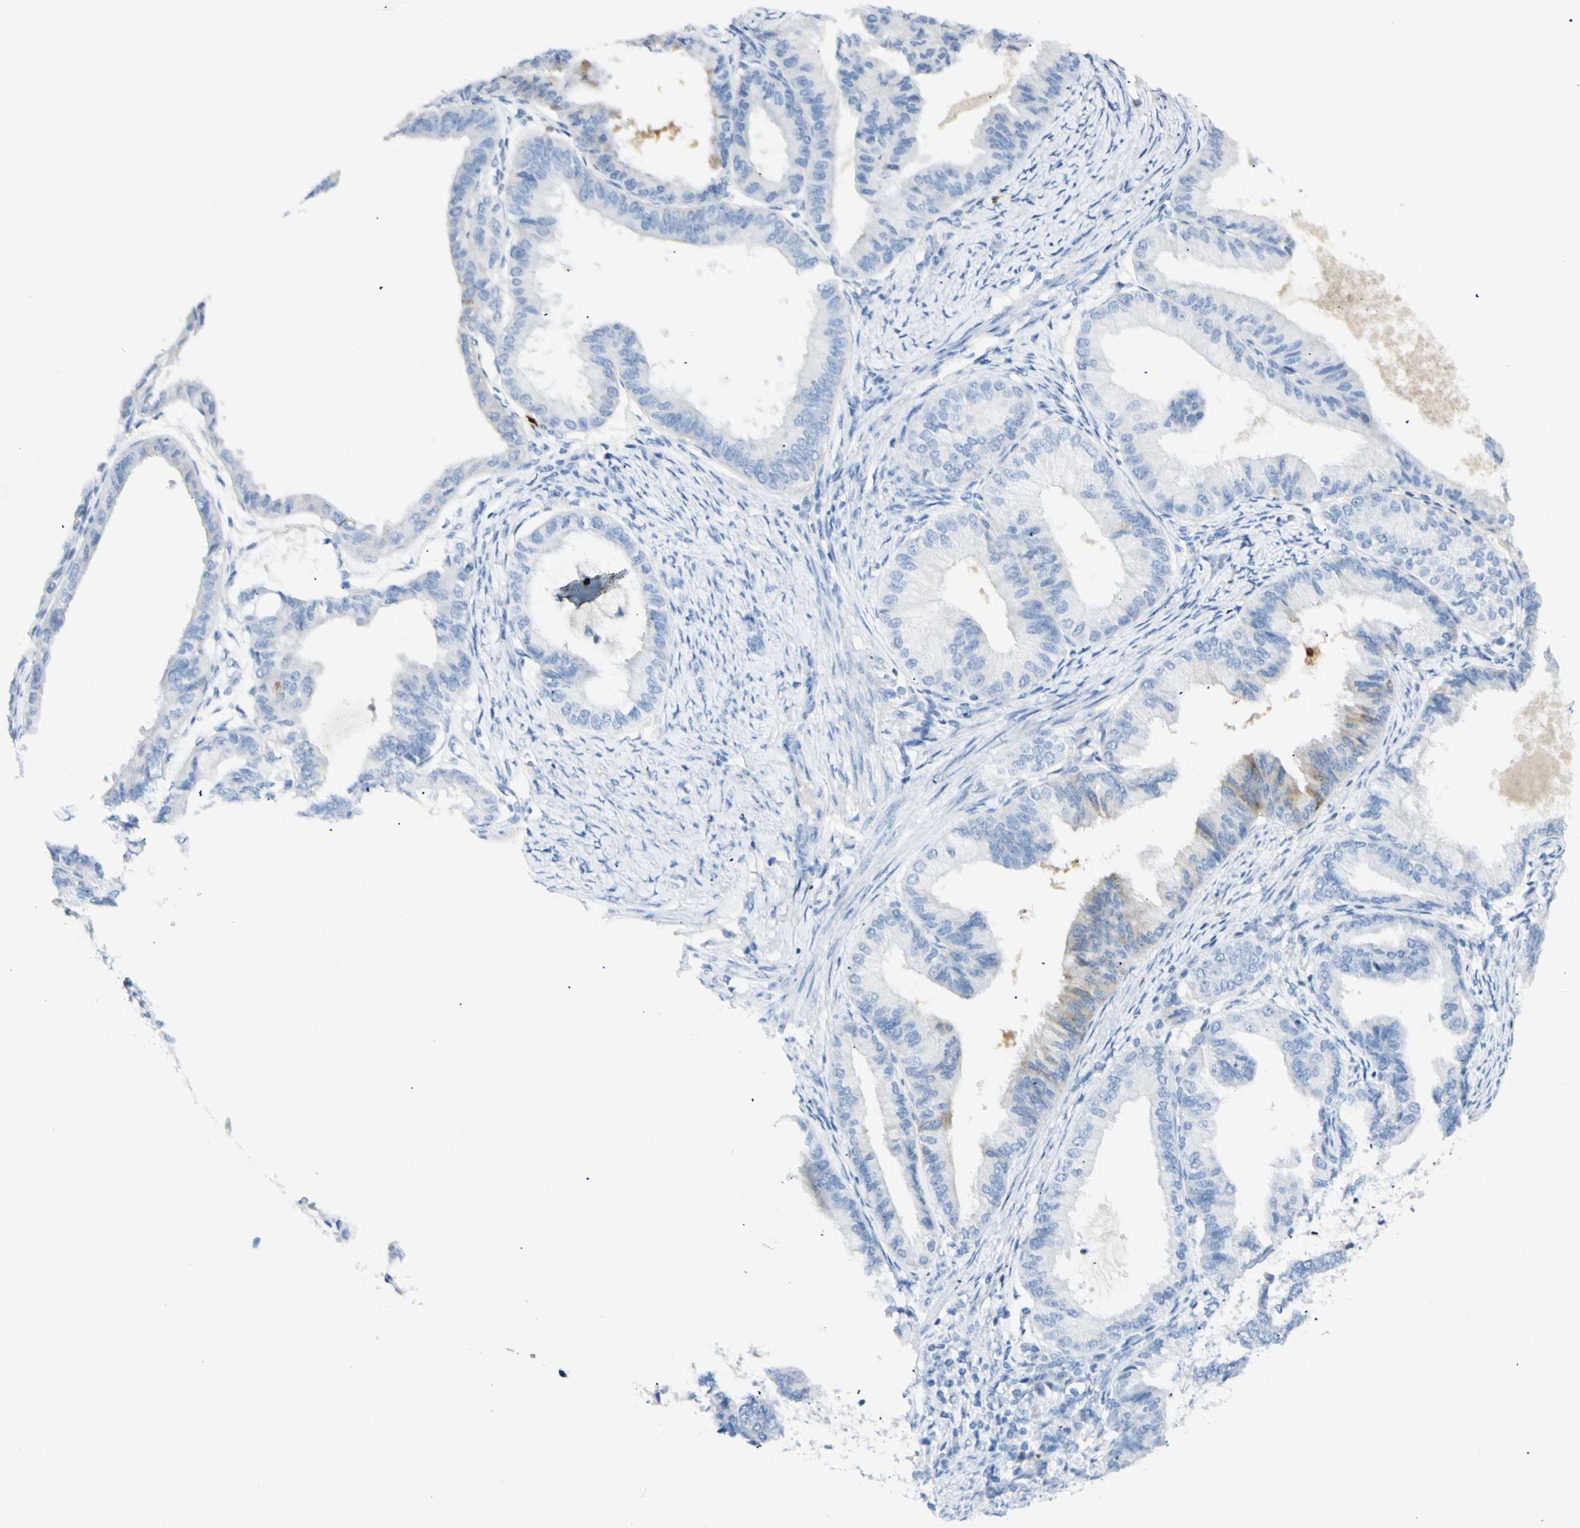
{"staining": {"intensity": "weak", "quantity": "<25%", "location": "cytoplasmic/membranous"}, "tissue": "endometrial cancer", "cell_type": "Tumor cells", "image_type": "cancer", "snomed": [{"axis": "morphology", "description": "Adenocarcinoma, NOS"}, {"axis": "topography", "description": "Endometrium"}], "caption": "High power microscopy photomicrograph of an immunohistochemistry (IHC) image of endometrial adenocarcinoma, revealing no significant expression in tumor cells. (Immunohistochemistry (ihc), brightfield microscopy, high magnification).", "gene": "LETM1", "patient": {"sex": "female", "age": 86}}